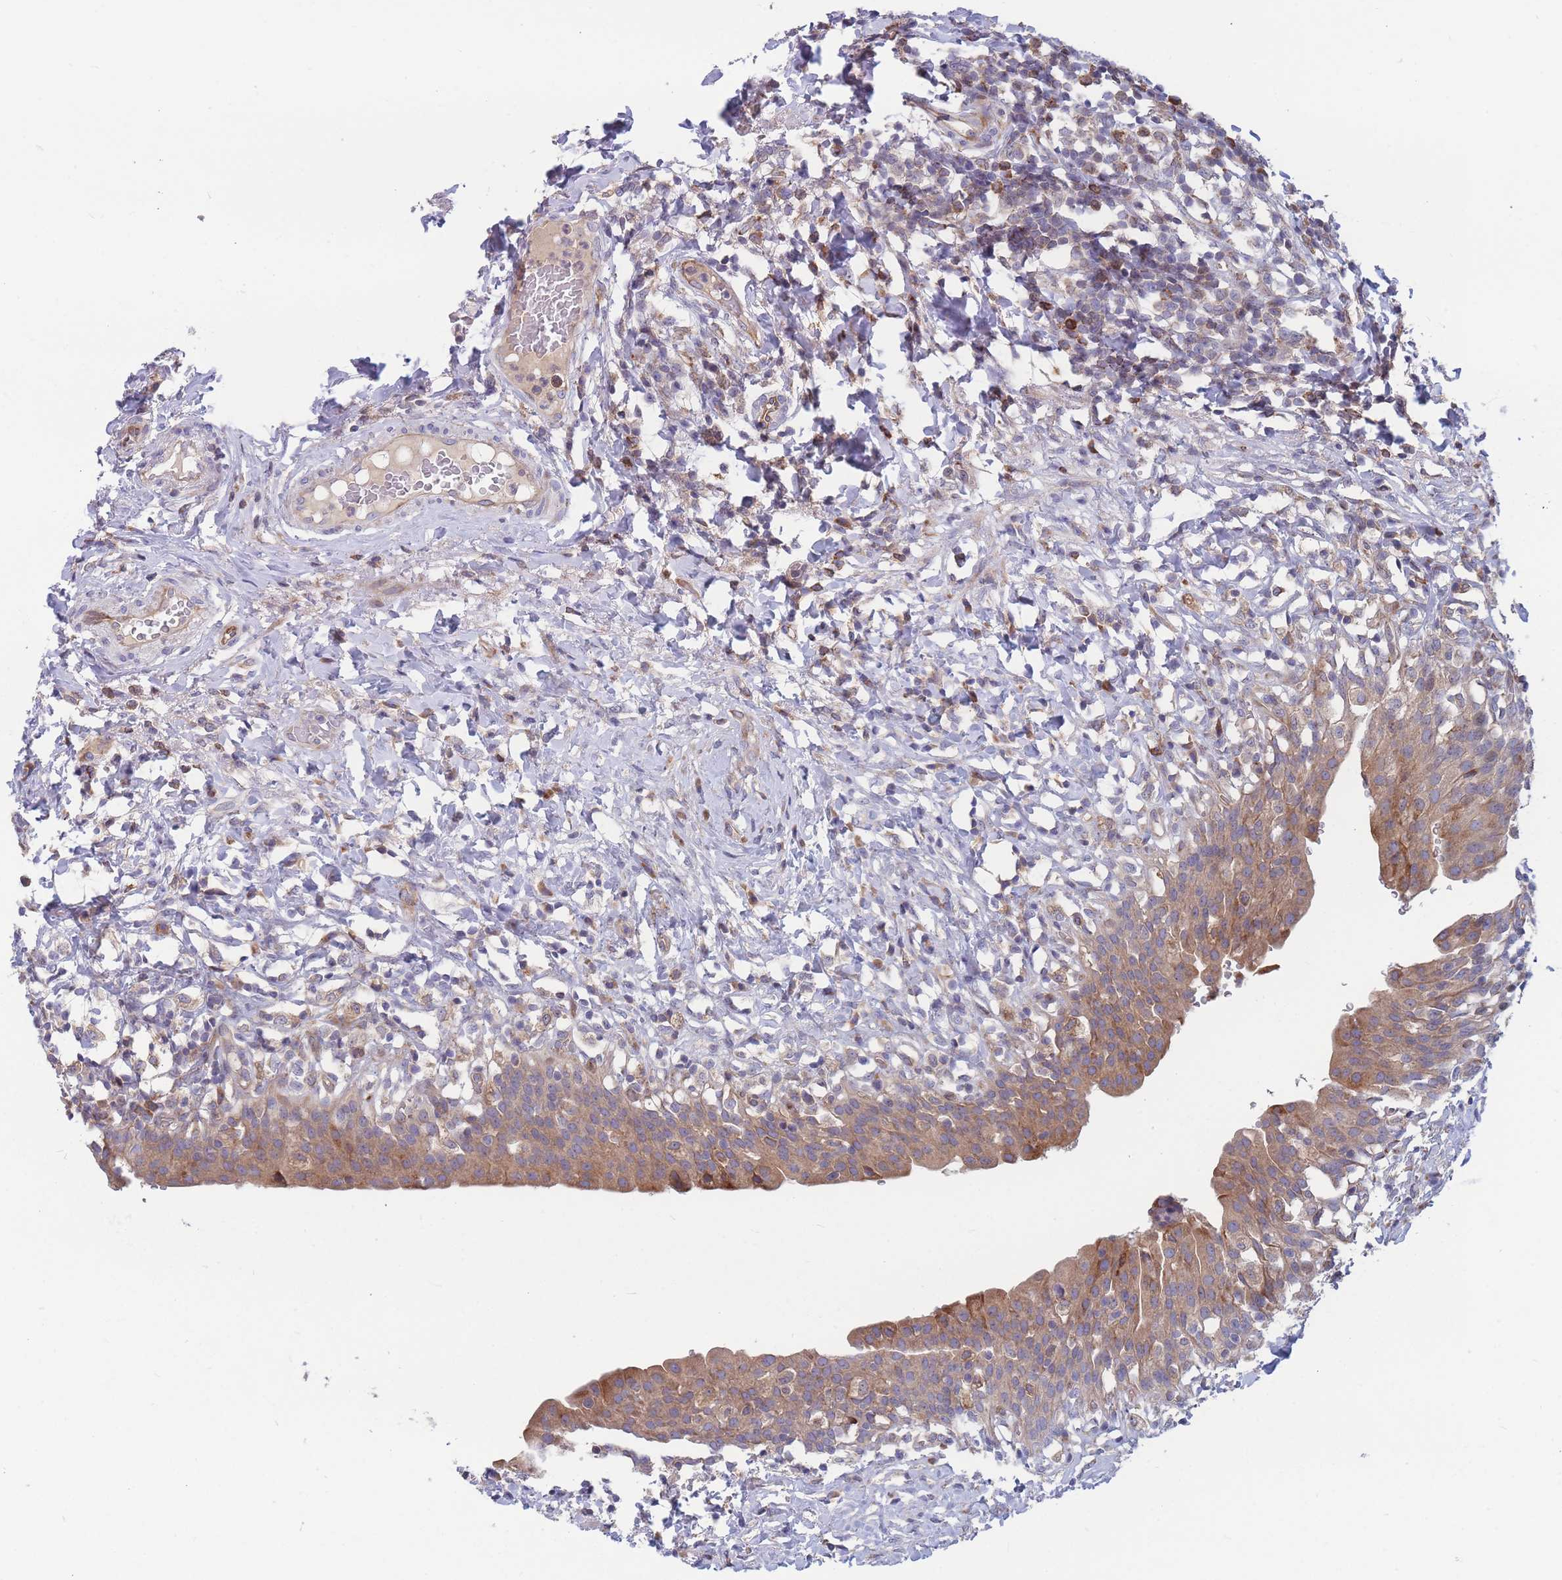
{"staining": {"intensity": "moderate", "quantity": ">75%", "location": "cytoplasmic/membranous"}, "tissue": "urinary bladder", "cell_type": "Urothelial cells", "image_type": "normal", "snomed": [{"axis": "morphology", "description": "Normal tissue, NOS"}, {"axis": "morphology", "description": "Inflammation, NOS"}, {"axis": "topography", "description": "Urinary bladder"}], "caption": "Urothelial cells display medium levels of moderate cytoplasmic/membranous expression in about >75% of cells in unremarkable urinary bladder. Nuclei are stained in blue.", "gene": "TMEM131L", "patient": {"sex": "male", "age": 64}}